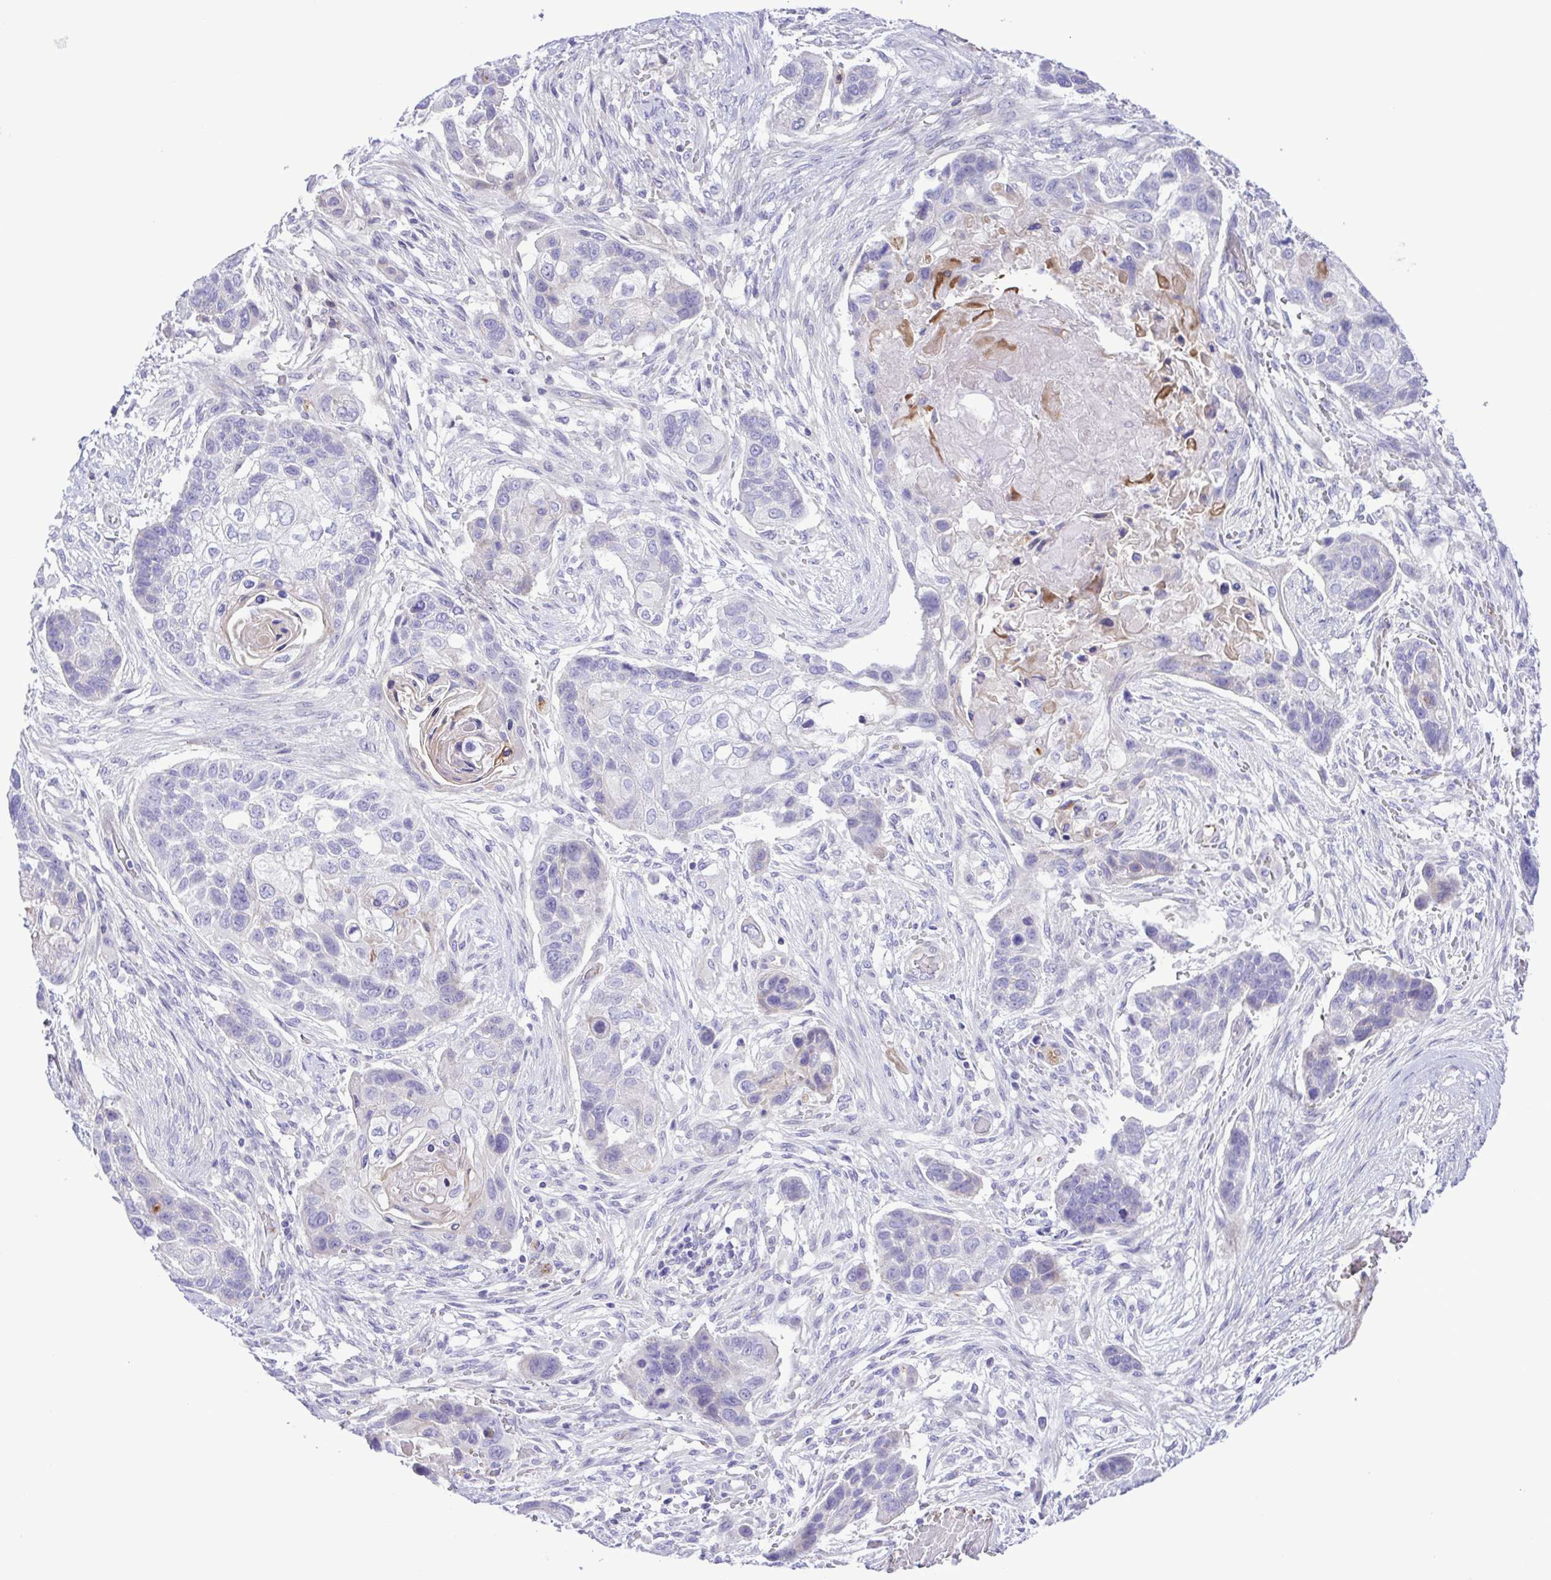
{"staining": {"intensity": "negative", "quantity": "none", "location": "none"}, "tissue": "lung cancer", "cell_type": "Tumor cells", "image_type": "cancer", "snomed": [{"axis": "morphology", "description": "Squamous cell carcinoma, NOS"}, {"axis": "topography", "description": "Lung"}], "caption": "Immunohistochemistry micrograph of lung squamous cell carcinoma stained for a protein (brown), which reveals no staining in tumor cells.", "gene": "GABBR2", "patient": {"sex": "male", "age": 69}}